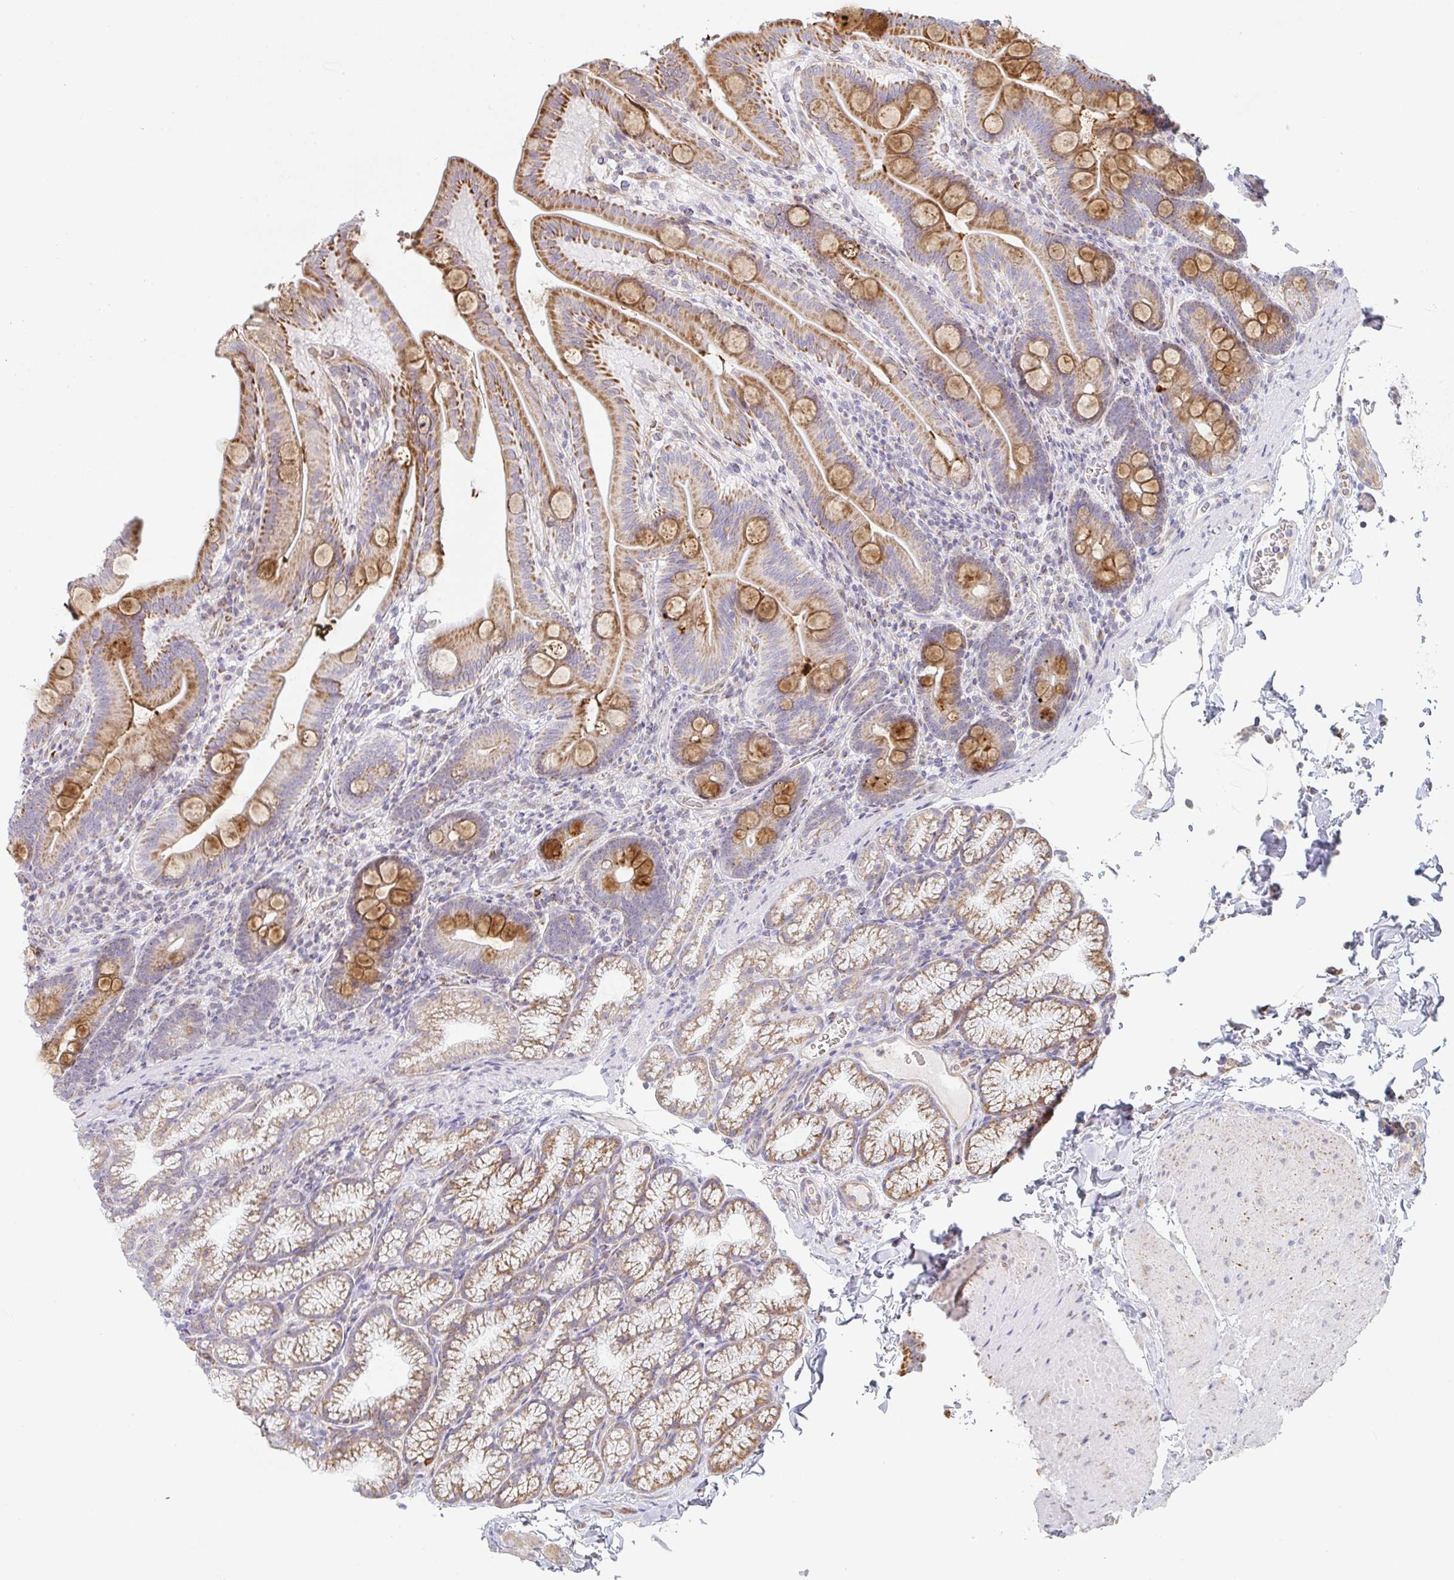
{"staining": {"intensity": "strong", "quantity": ">75%", "location": "cytoplasmic/membranous"}, "tissue": "duodenum", "cell_type": "Glandular cells", "image_type": "normal", "snomed": [{"axis": "morphology", "description": "Normal tissue, NOS"}, {"axis": "topography", "description": "Duodenum"}], "caption": "A high amount of strong cytoplasmic/membranous staining is identified in approximately >75% of glandular cells in unremarkable duodenum.", "gene": "ZNF526", "patient": {"sex": "male", "age": 59}}